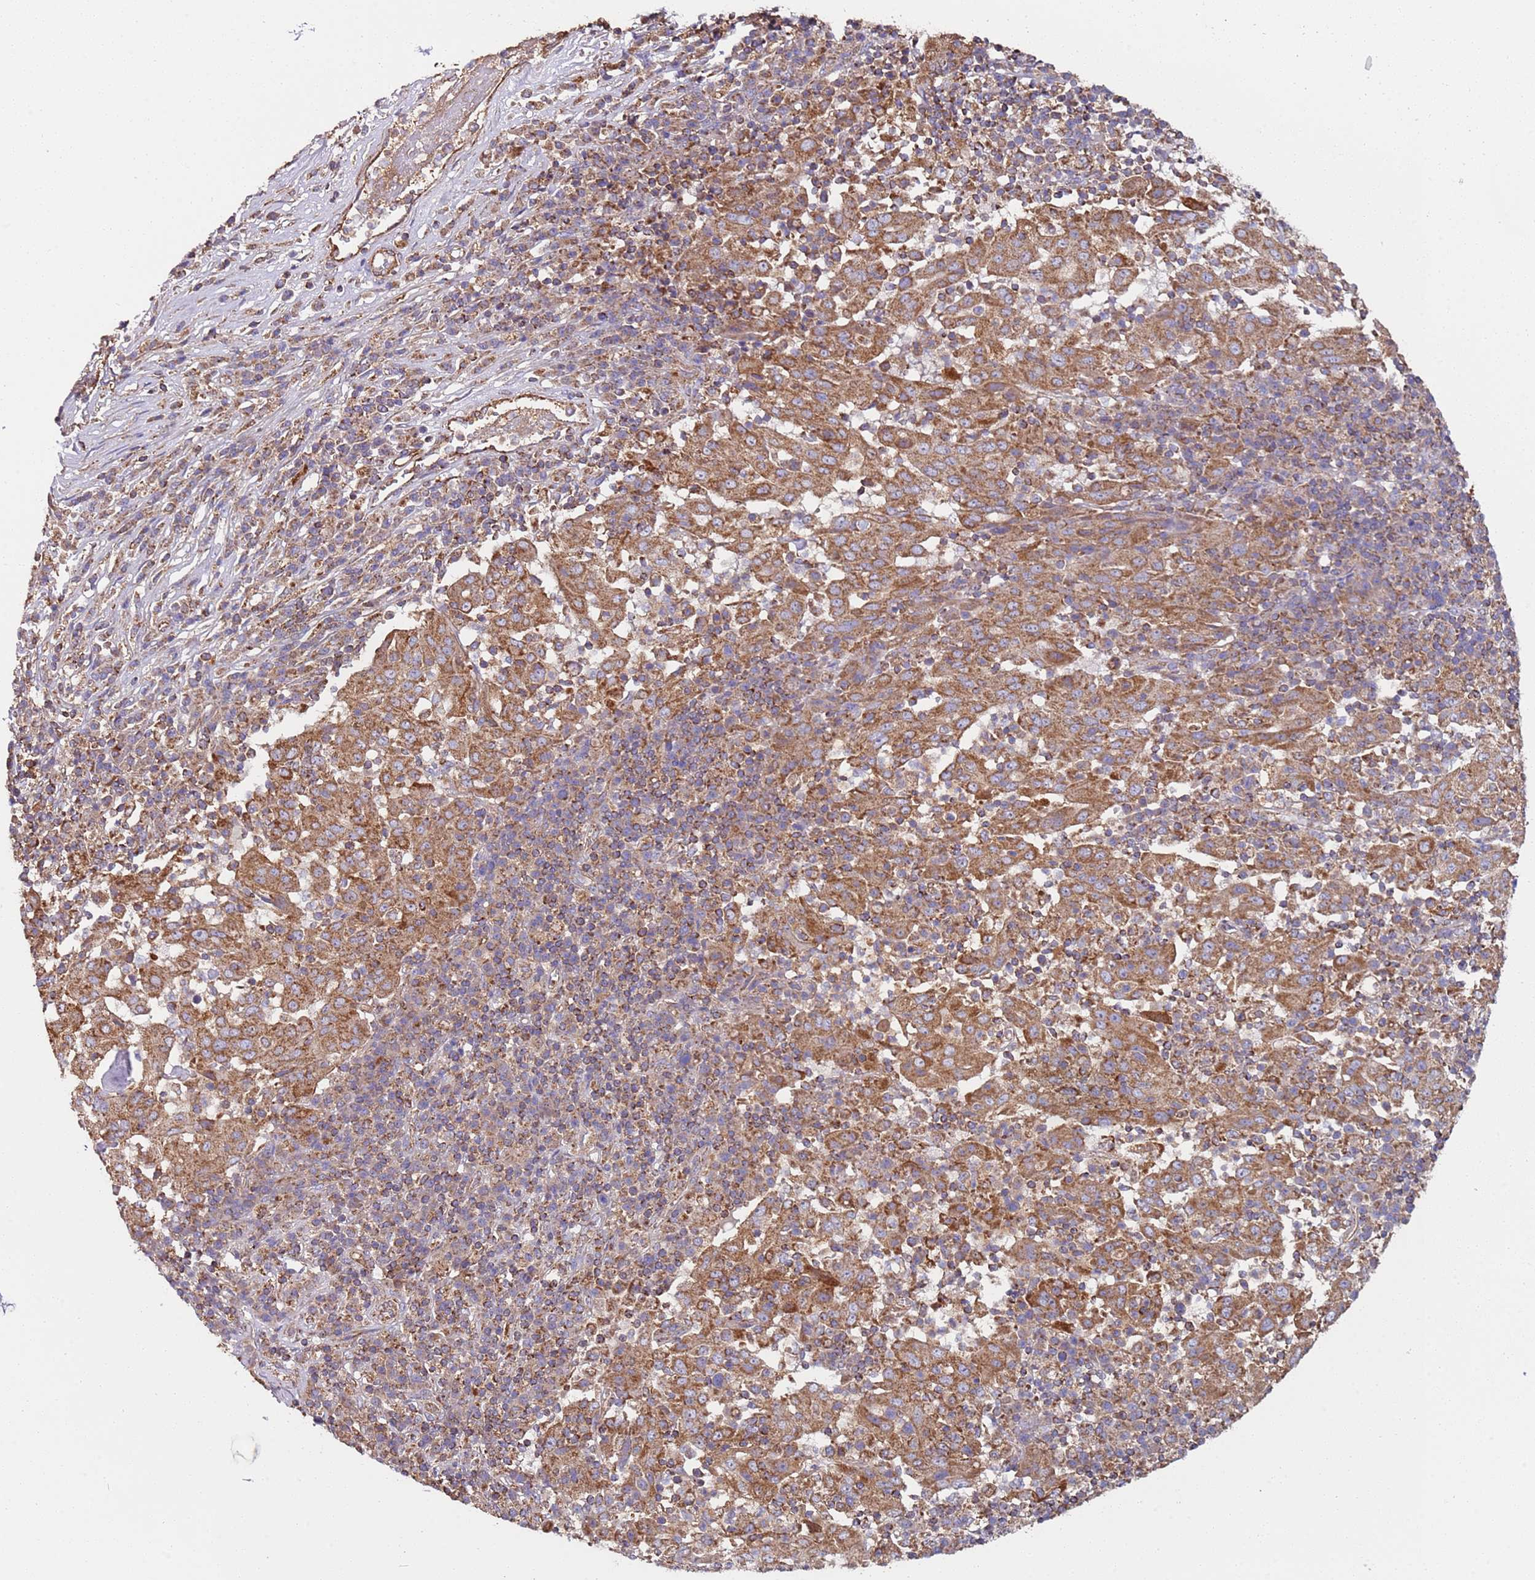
{"staining": {"intensity": "moderate", "quantity": ">75%", "location": "cytoplasmic/membranous"}, "tissue": "pancreatic cancer", "cell_type": "Tumor cells", "image_type": "cancer", "snomed": [{"axis": "morphology", "description": "Adenocarcinoma, NOS"}, {"axis": "topography", "description": "Pancreas"}], "caption": "IHC (DAB) staining of human pancreatic cancer (adenocarcinoma) exhibits moderate cytoplasmic/membranous protein expression in approximately >75% of tumor cells. (brown staining indicates protein expression, while blue staining denotes nuclei).", "gene": "RMND5A", "patient": {"sex": "male", "age": 63}}